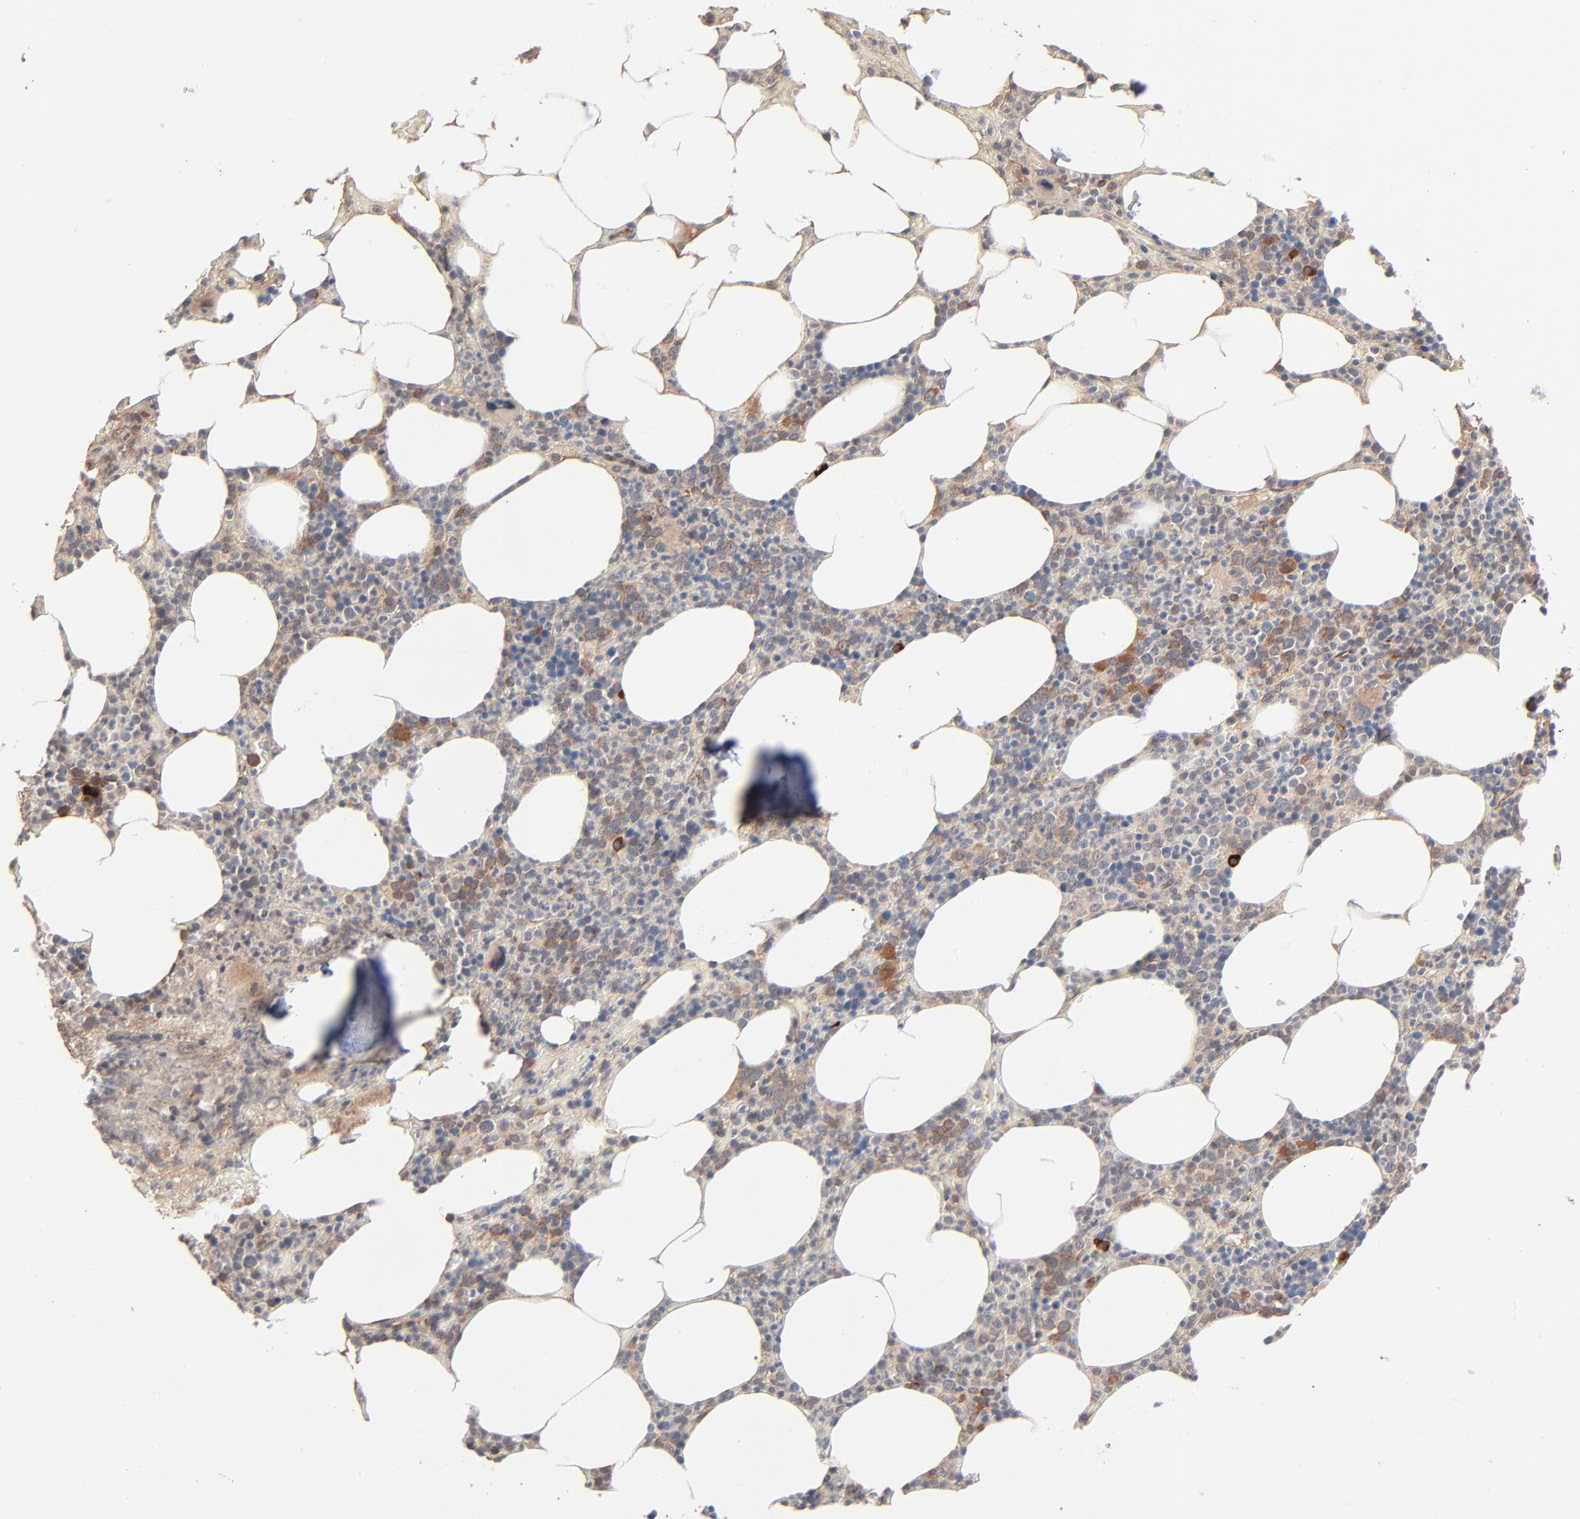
{"staining": {"intensity": "moderate", "quantity": "25%-75%", "location": "cytoplasmic/membranous"}, "tissue": "bone marrow", "cell_type": "Hematopoietic cells", "image_type": "normal", "snomed": [{"axis": "morphology", "description": "Normal tissue, NOS"}, {"axis": "topography", "description": "Bone marrow"}], "caption": "Immunohistochemistry (IHC) staining of unremarkable bone marrow, which demonstrates medium levels of moderate cytoplasmic/membranous positivity in about 25%-75% of hematopoietic cells indicating moderate cytoplasmic/membranous protein staining. The staining was performed using DAB (brown) for protein detection and nuclei were counterstained in hematoxylin (blue).", "gene": "ABLIM3", "patient": {"sex": "female", "age": 66}}